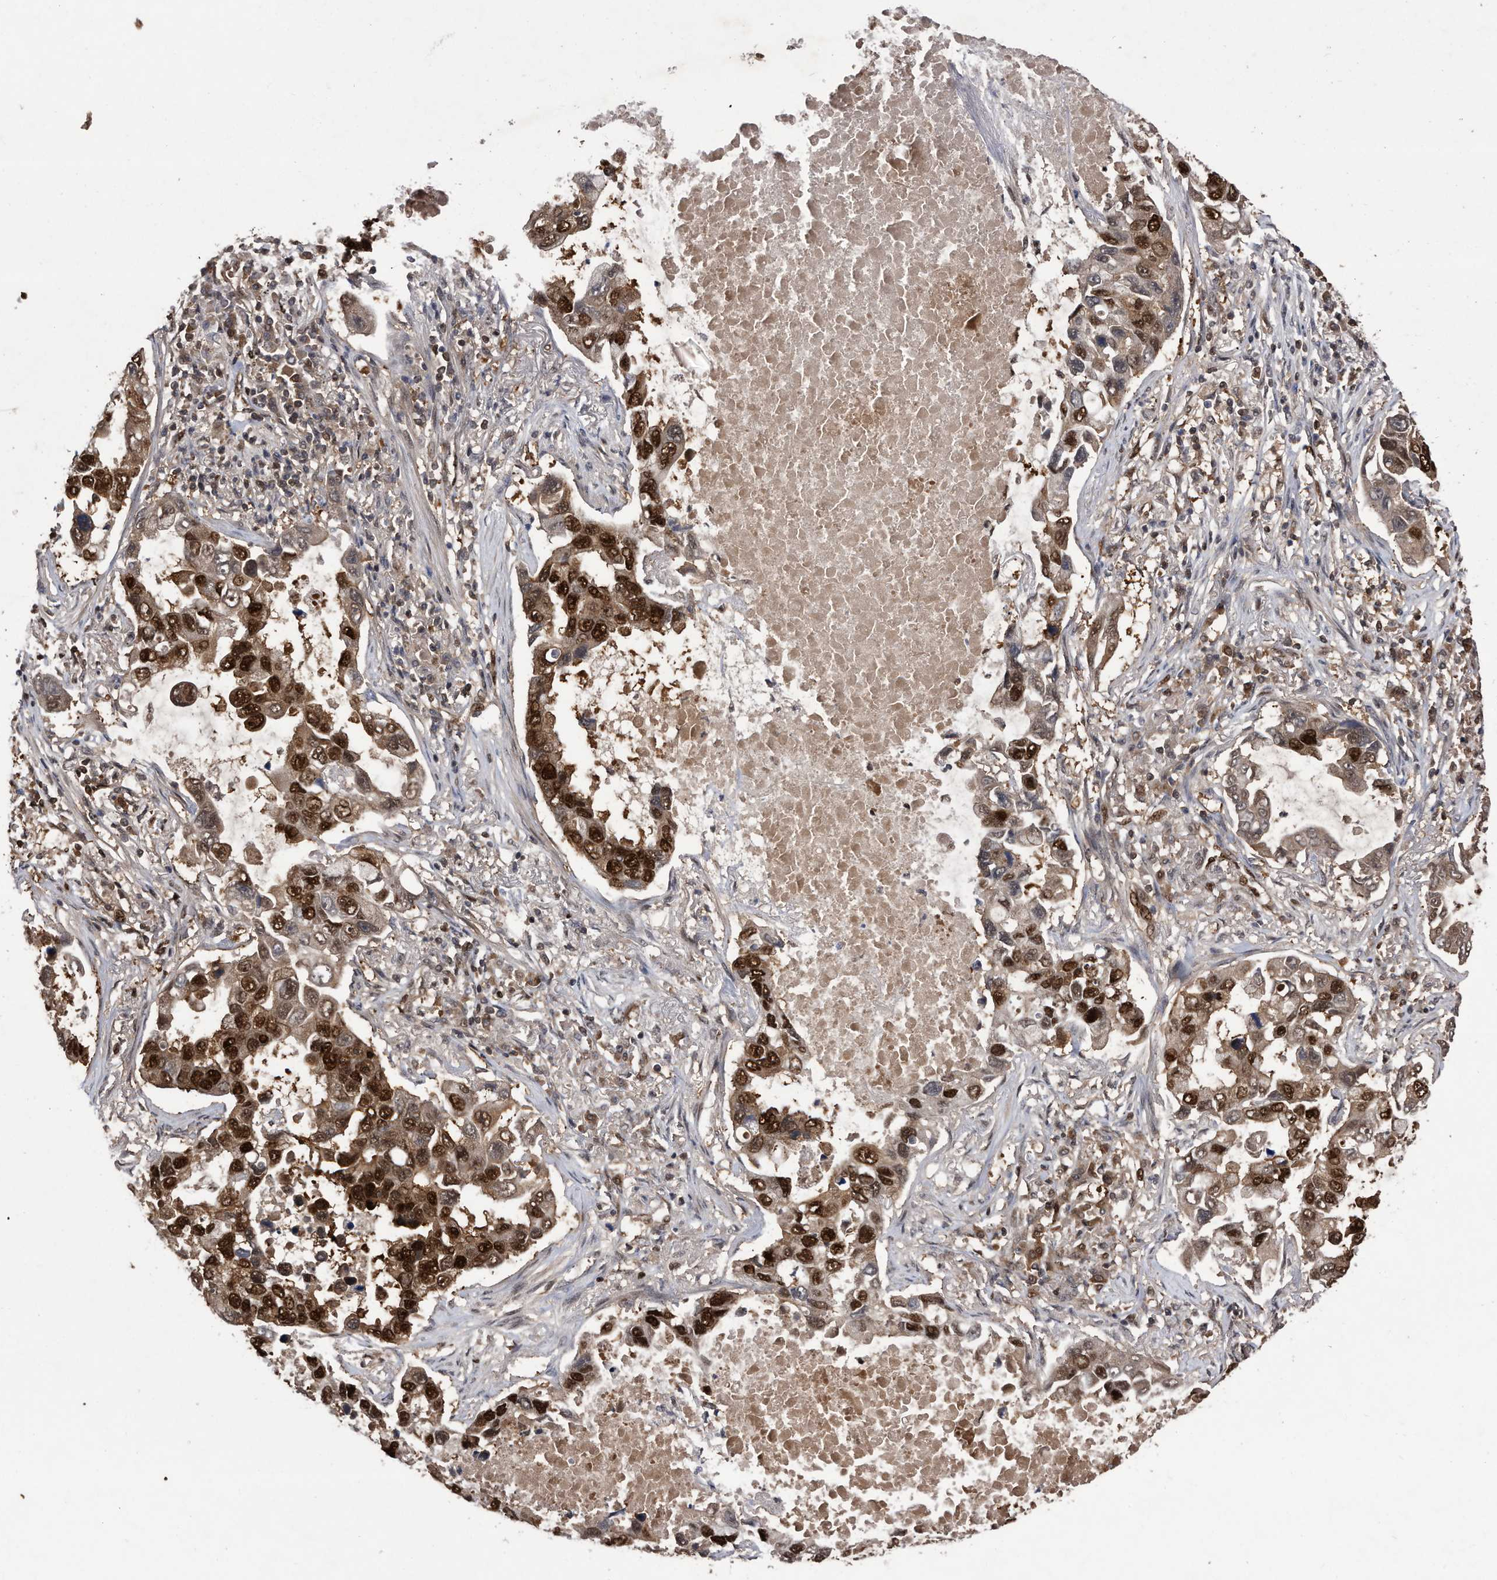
{"staining": {"intensity": "strong", "quantity": ">75%", "location": "nuclear"}, "tissue": "lung cancer", "cell_type": "Tumor cells", "image_type": "cancer", "snomed": [{"axis": "morphology", "description": "Adenocarcinoma, NOS"}, {"axis": "topography", "description": "Lung"}], "caption": "DAB (3,3'-diaminobenzidine) immunohistochemical staining of lung cancer shows strong nuclear protein positivity in about >75% of tumor cells.", "gene": "RAD23B", "patient": {"sex": "male", "age": 64}}